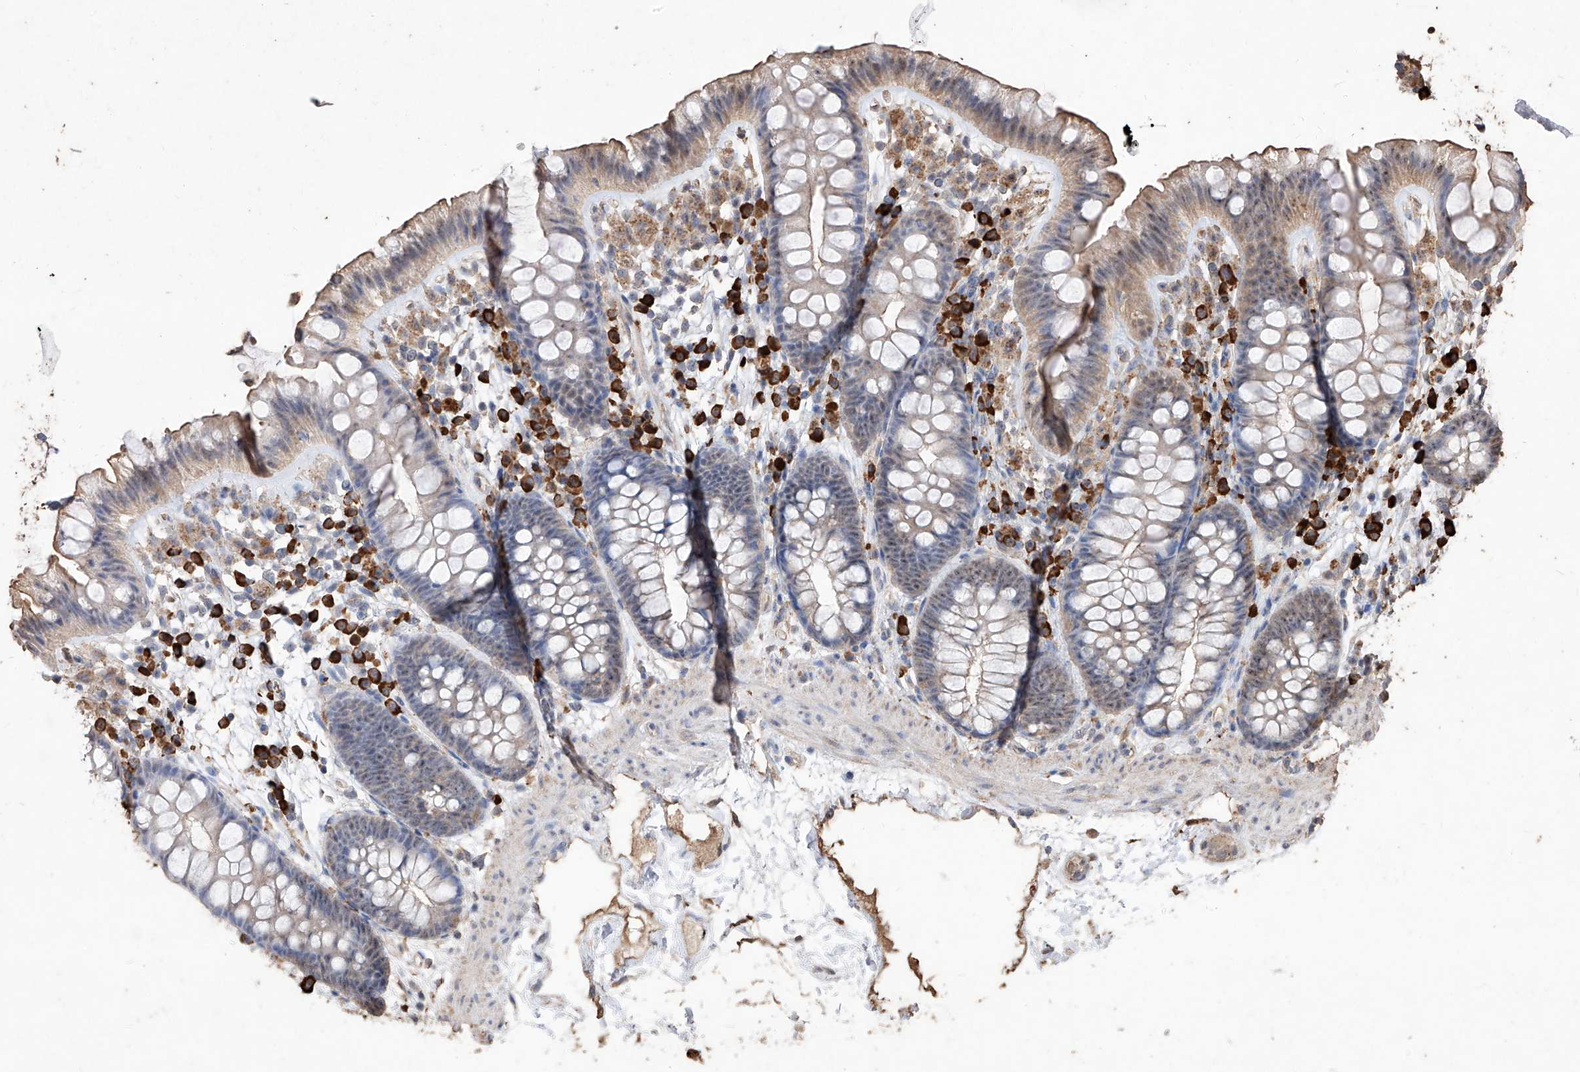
{"staining": {"intensity": "moderate", "quantity": "25%-75%", "location": "cytoplasmic/membranous"}, "tissue": "colon", "cell_type": "Endothelial cells", "image_type": "normal", "snomed": [{"axis": "morphology", "description": "Normal tissue, NOS"}, {"axis": "topography", "description": "Colon"}], "caption": "Benign colon reveals moderate cytoplasmic/membranous positivity in approximately 25%-75% of endothelial cells (DAB = brown stain, brightfield microscopy at high magnification)..", "gene": "EML1", "patient": {"sex": "female", "age": 62}}